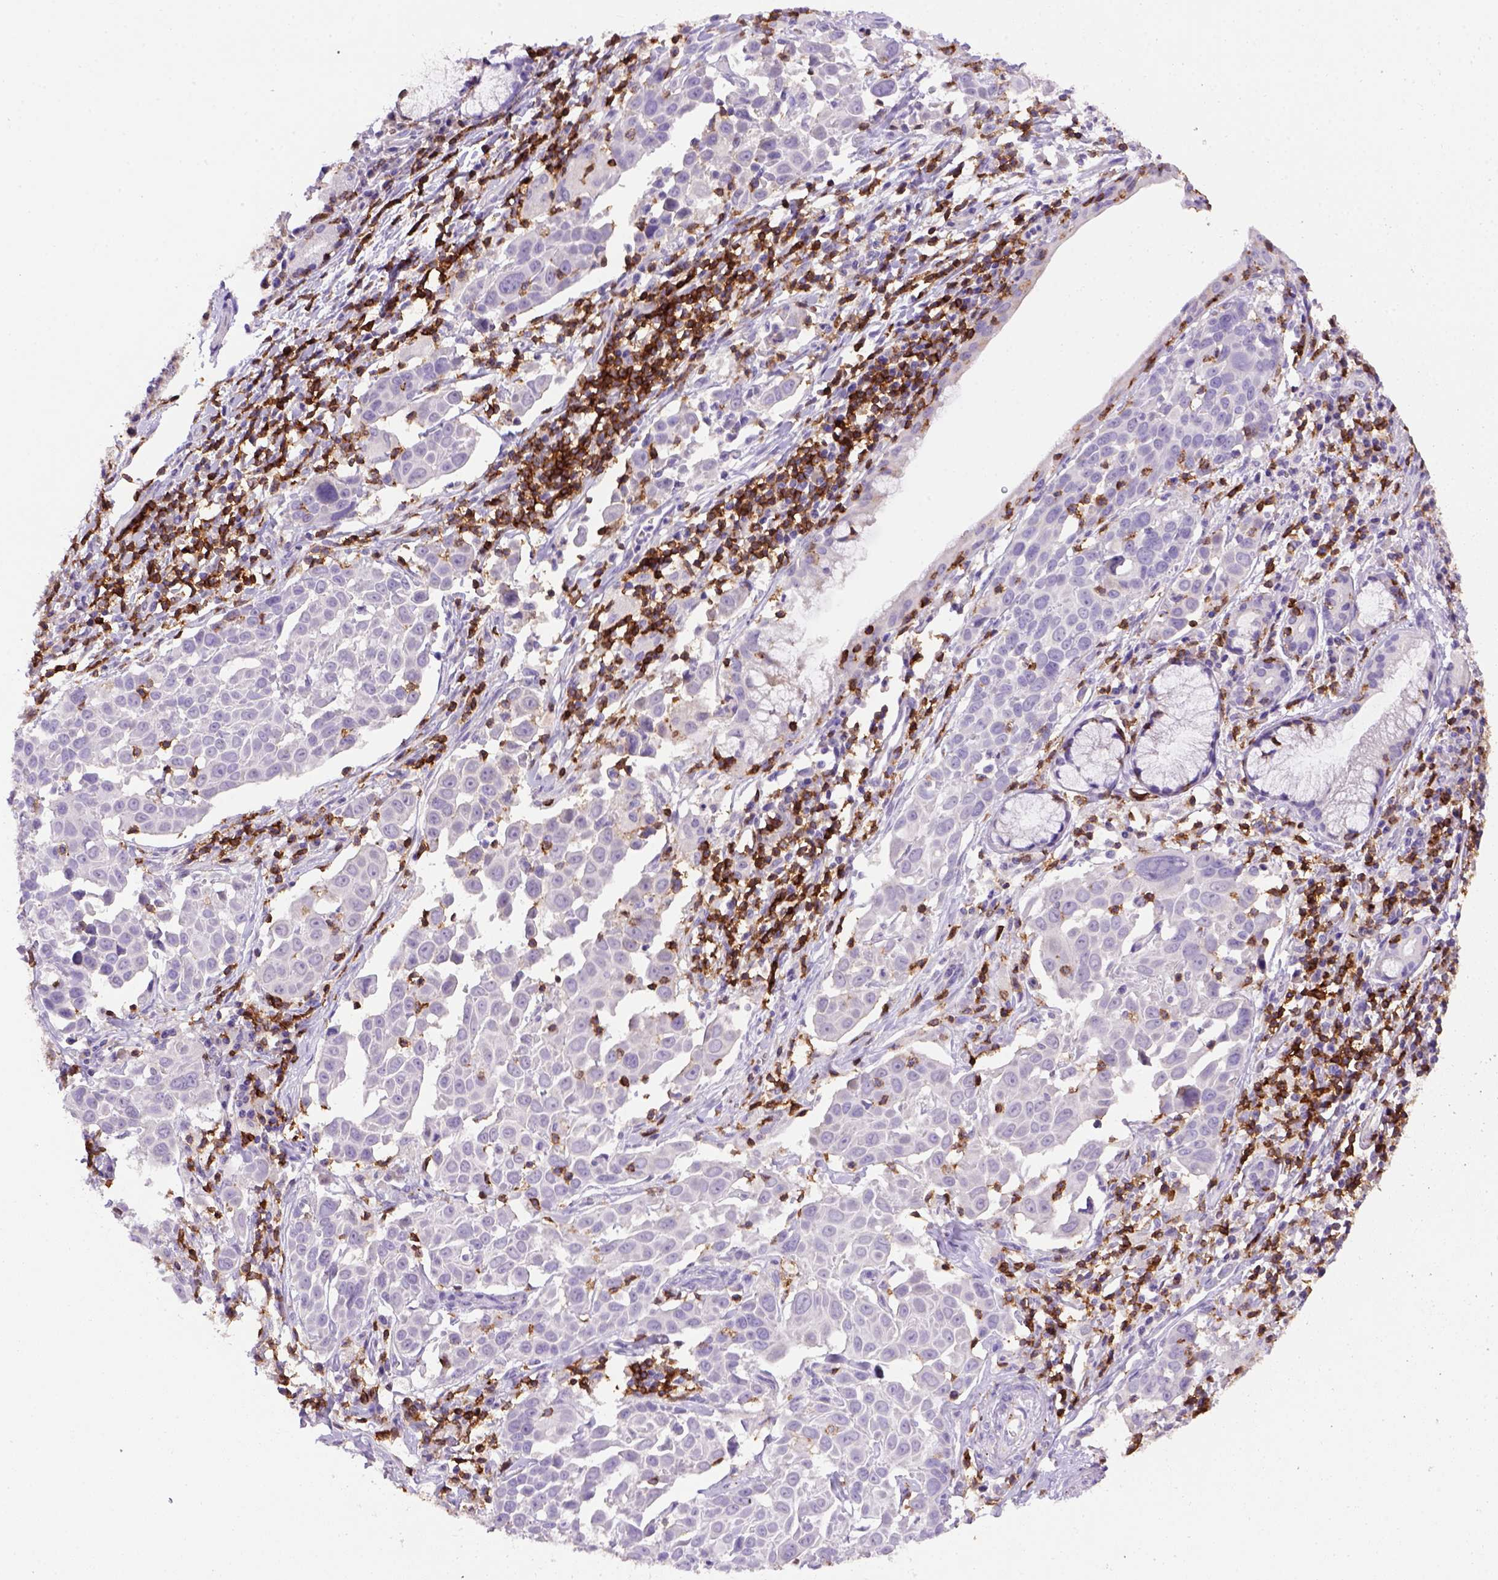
{"staining": {"intensity": "negative", "quantity": "none", "location": "none"}, "tissue": "lung cancer", "cell_type": "Tumor cells", "image_type": "cancer", "snomed": [{"axis": "morphology", "description": "Squamous cell carcinoma, NOS"}, {"axis": "topography", "description": "Lung"}], "caption": "Immunohistochemical staining of human lung squamous cell carcinoma reveals no significant positivity in tumor cells.", "gene": "CD3E", "patient": {"sex": "male", "age": 57}}